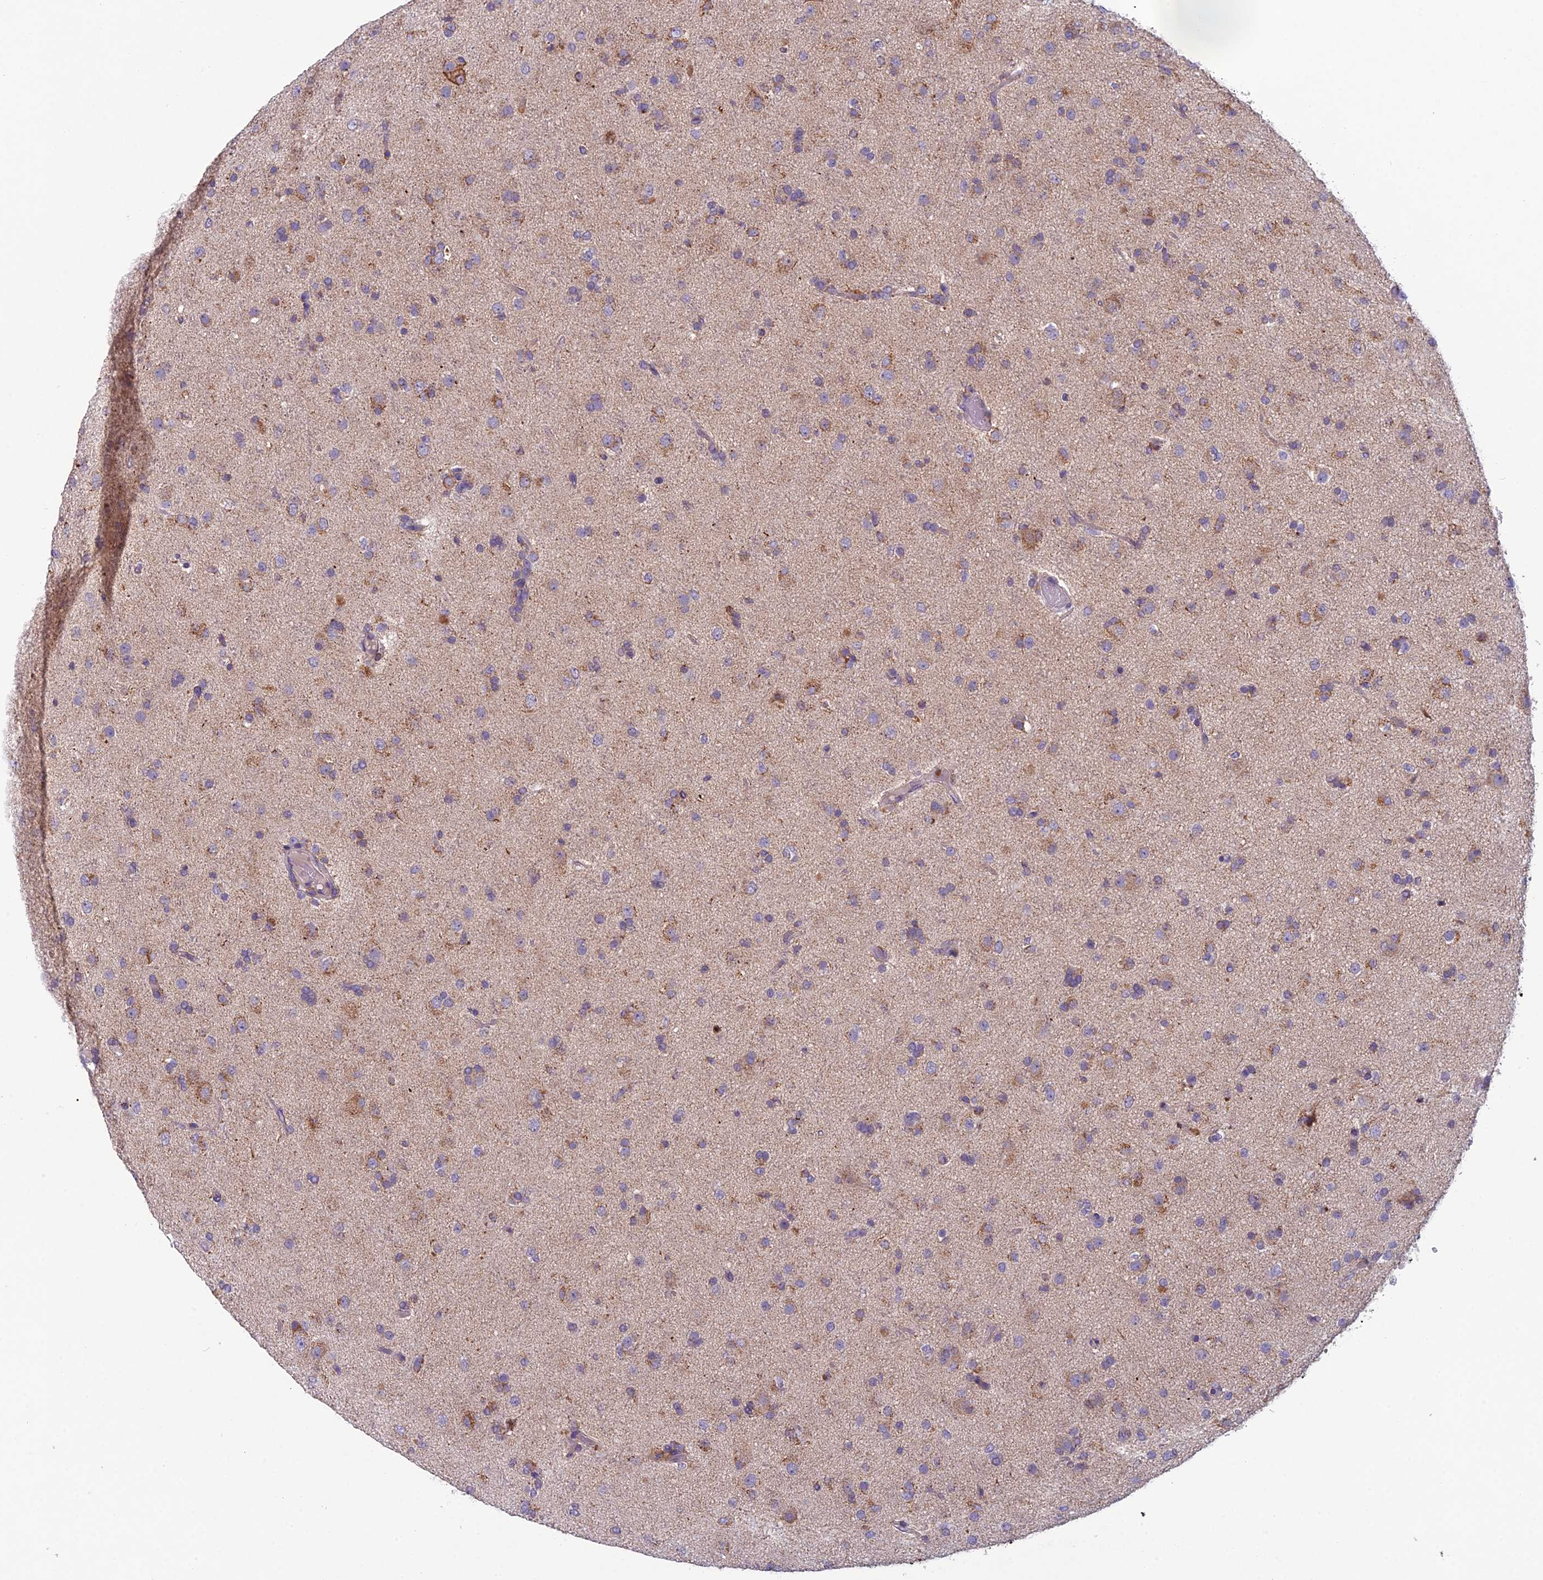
{"staining": {"intensity": "weak", "quantity": ">75%", "location": "cytoplasmic/membranous"}, "tissue": "glioma", "cell_type": "Tumor cells", "image_type": "cancer", "snomed": [{"axis": "morphology", "description": "Glioma, malignant, Low grade"}, {"axis": "topography", "description": "Brain"}], "caption": "Immunohistochemistry (IHC) histopathology image of glioma stained for a protein (brown), which shows low levels of weak cytoplasmic/membranous expression in about >75% of tumor cells.", "gene": "ENSG00000188897", "patient": {"sex": "male", "age": 65}}